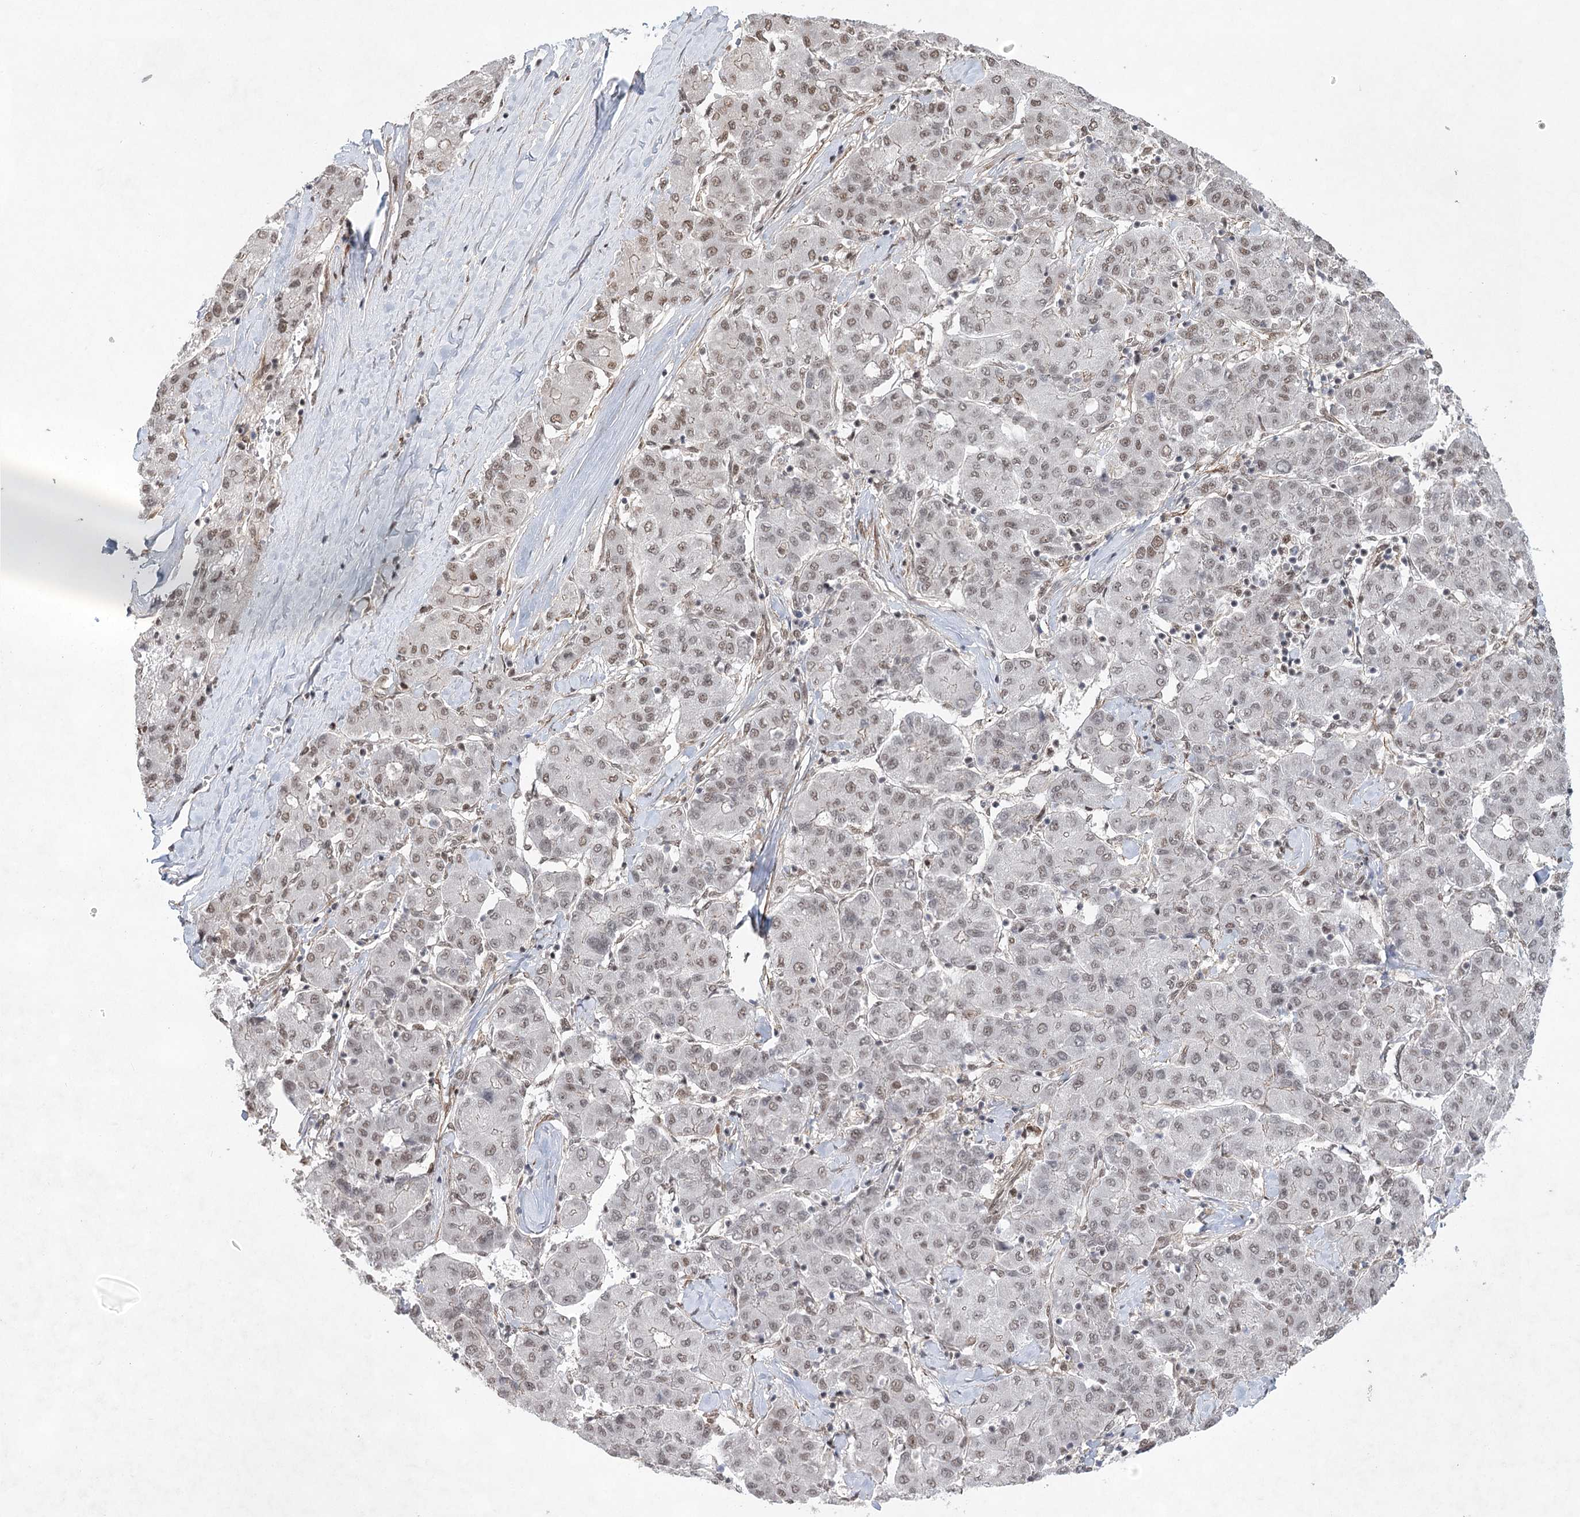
{"staining": {"intensity": "moderate", "quantity": "25%-75%", "location": "nuclear"}, "tissue": "liver cancer", "cell_type": "Tumor cells", "image_type": "cancer", "snomed": [{"axis": "morphology", "description": "Carcinoma, Hepatocellular, NOS"}, {"axis": "topography", "description": "Liver"}], "caption": "Protein analysis of hepatocellular carcinoma (liver) tissue reveals moderate nuclear staining in about 25%-75% of tumor cells.", "gene": "ZCCHC8", "patient": {"sex": "male", "age": 65}}